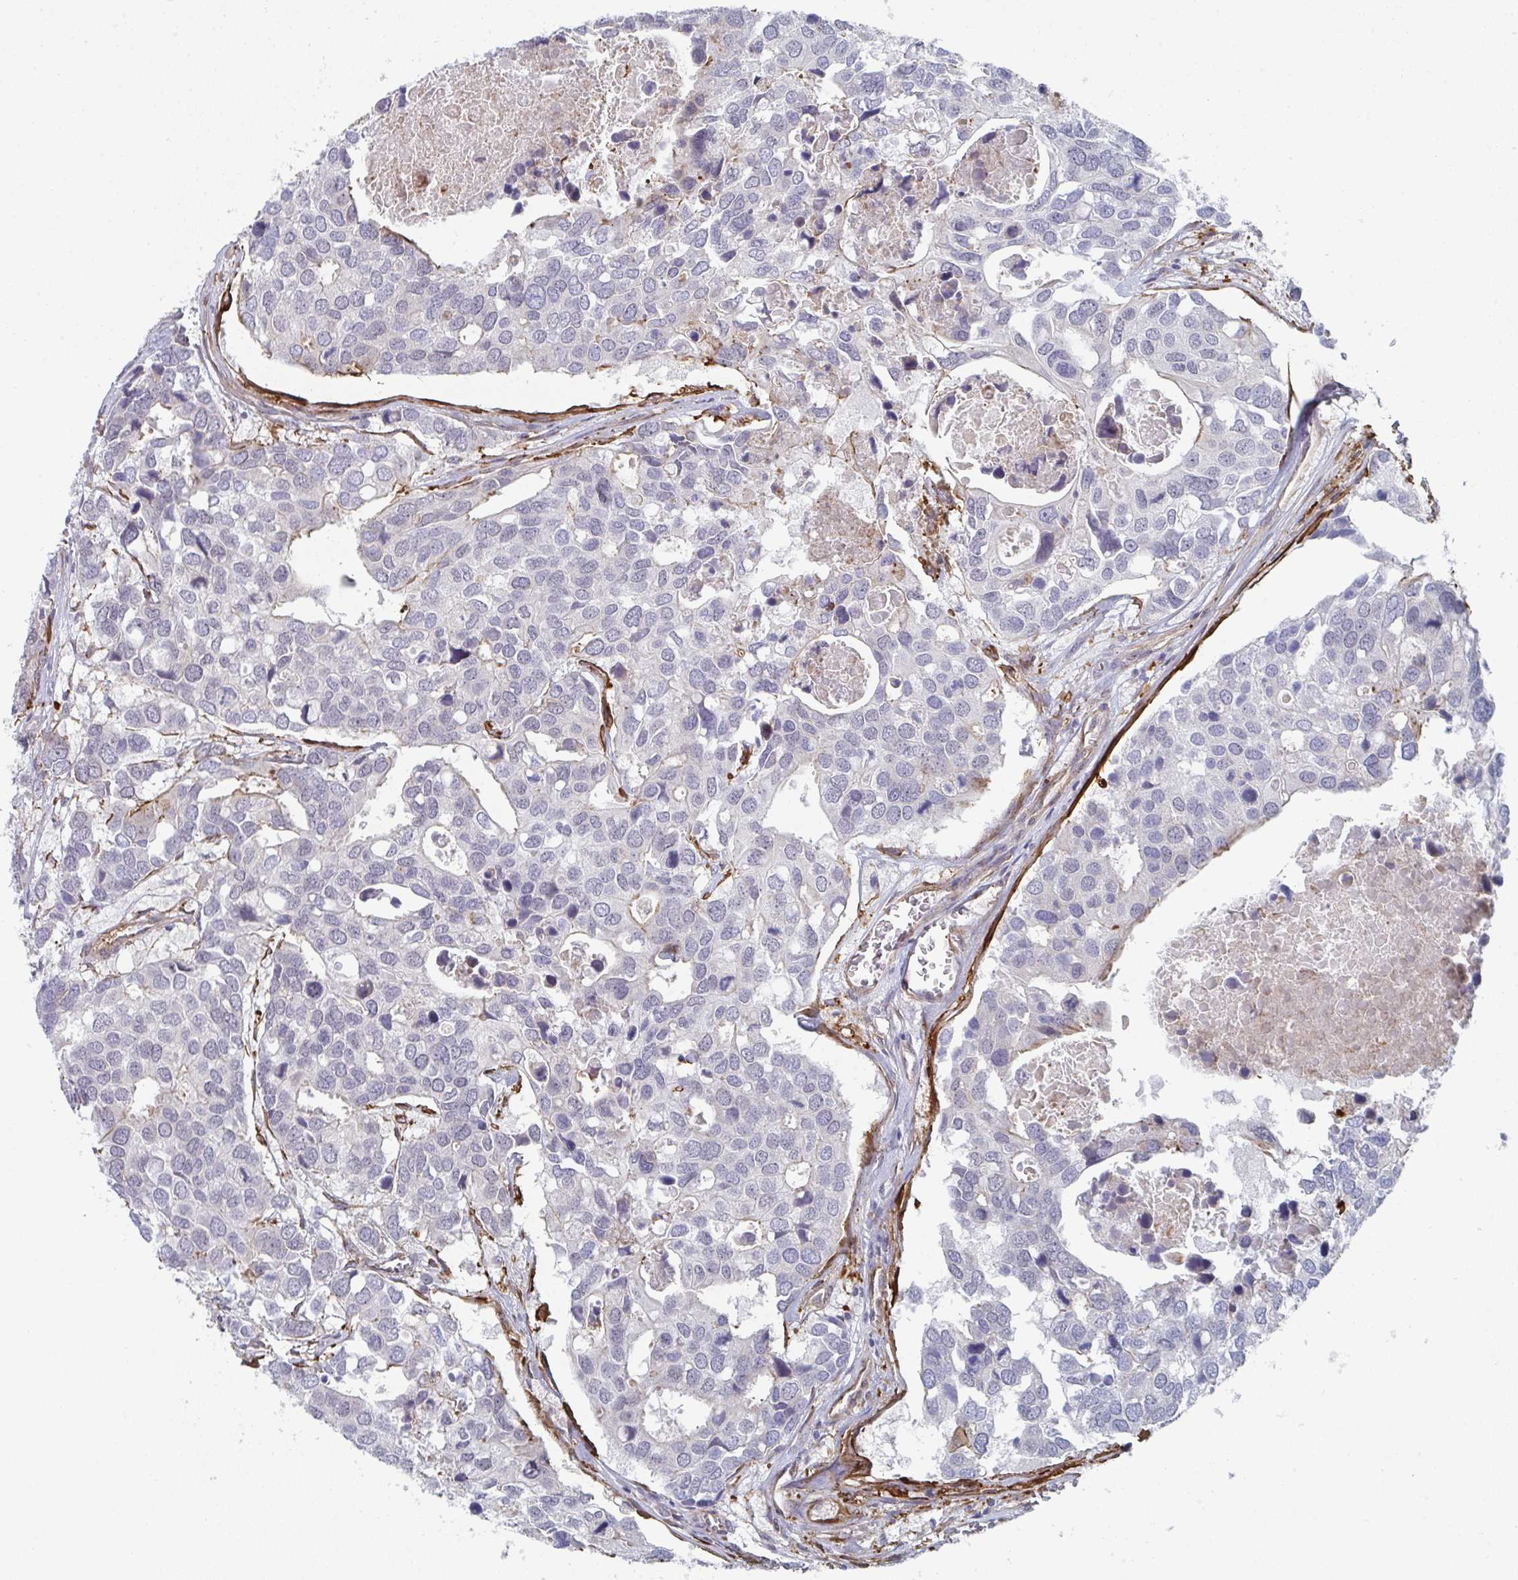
{"staining": {"intensity": "negative", "quantity": "none", "location": "none"}, "tissue": "breast cancer", "cell_type": "Tumor cells", "image_type": "cancer", "snomed": [{"axis": "morphology", "description": "Duct carcinoma"}, {"axis": "topography", "description": "Breast"}], "caption": "Breast cancer stained for a protein using immunohistochemistry shows no staining tumor cells.", "gene": "NEURL4", "patient": {"sex": "female", "age": 83}}